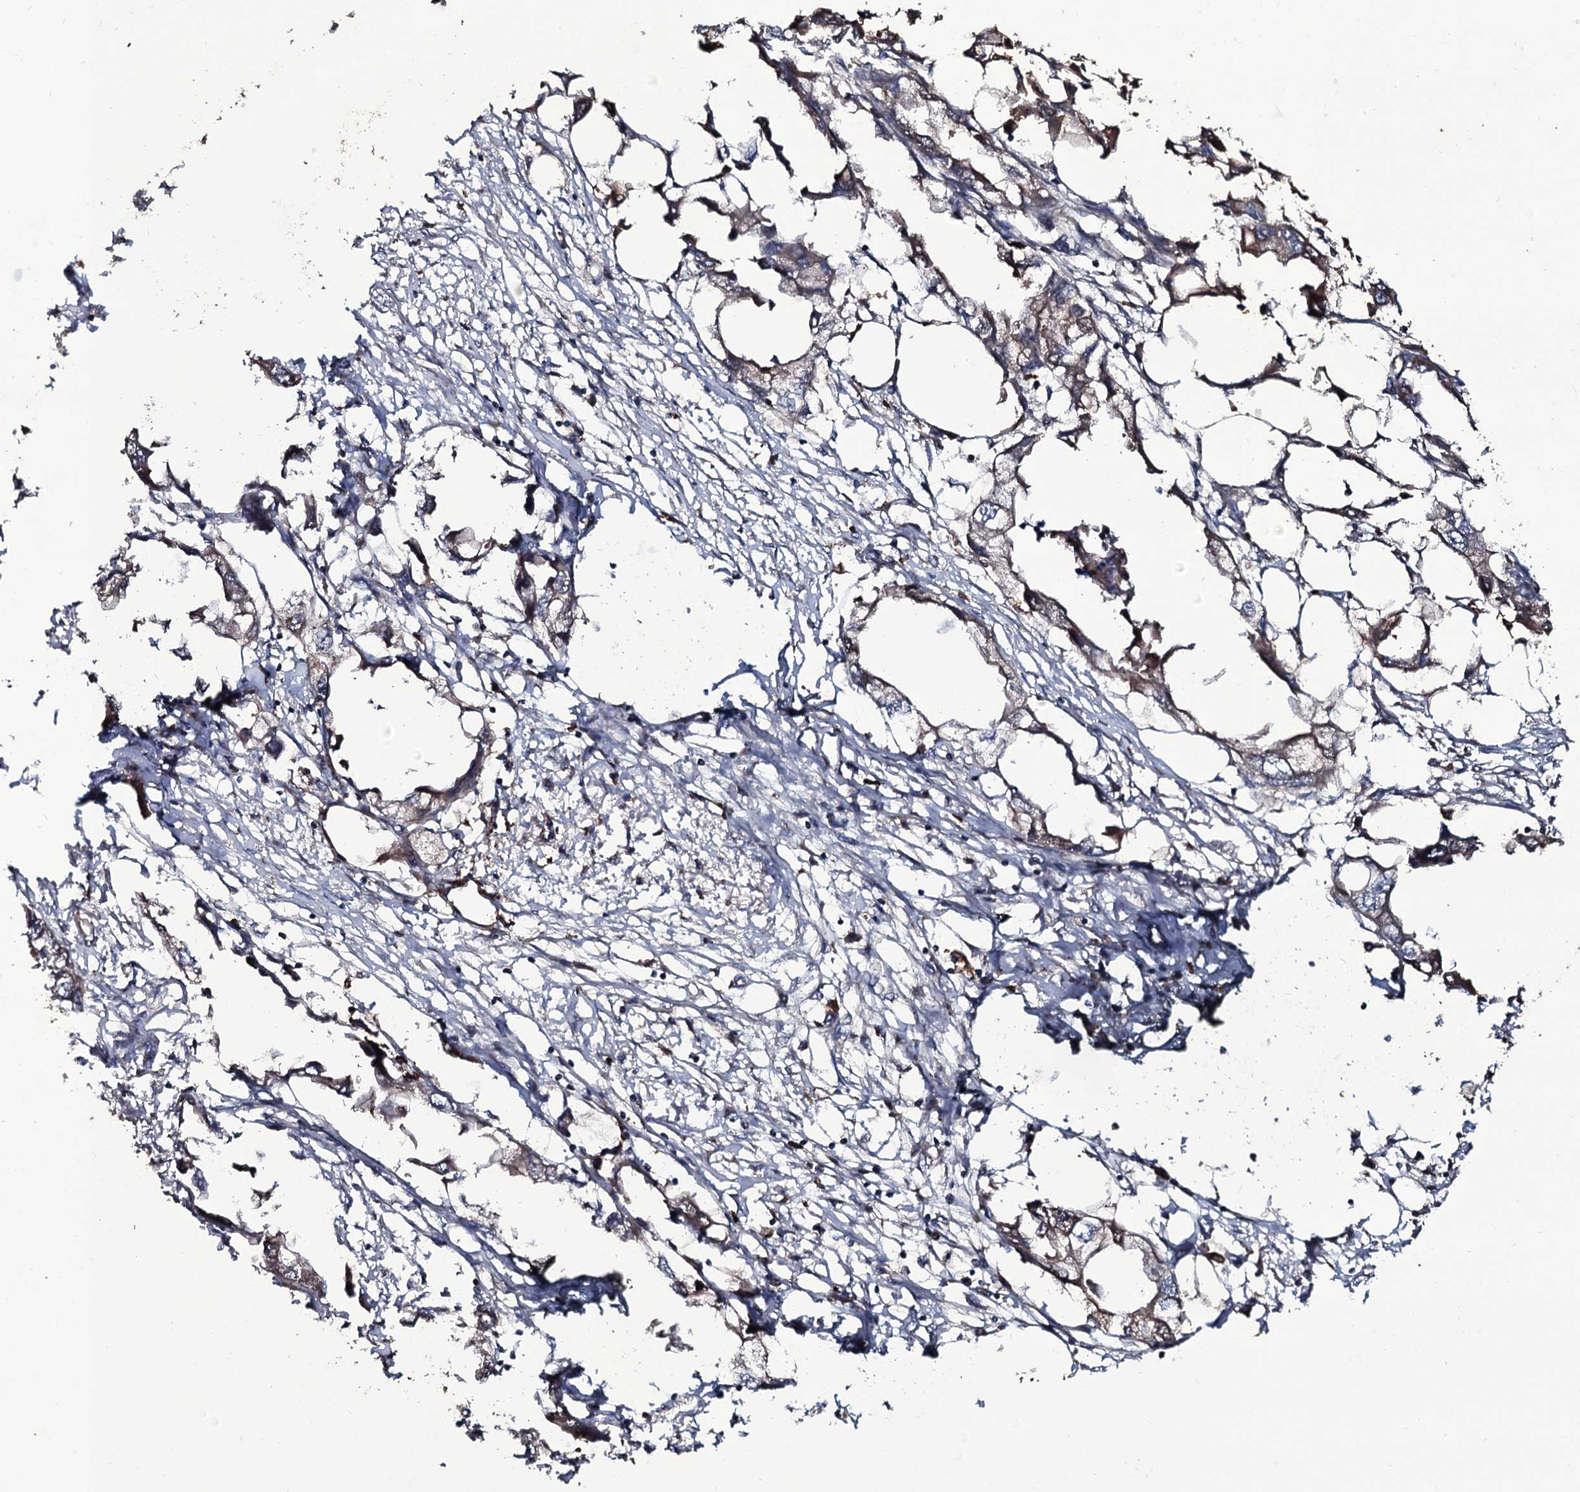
{"staining": {"intensity": "weak", "quantity": "25%-75%", "location": "cytoplasmic/membranous"}, "tissue": "endometrial cancer", "cell_type": "Tumor cells", "image_type": "cancer", "snomed": [{"axis": "morphology", "description": "Adenocarcinoma, NOS"}, {"axis": "morphology", "description": "Adenocarcinoma, metastatic, NOS"}, {"axis": "topography", "description": "Adipose tissue"}, {"axis": "topography", "description": "Endometrium"}], "caption": "Tumor cells exhibit weak cytoplasmic/membranous staining in approximately 25%-75% of cells in endometrial cancer (adenocarcinoma). (Brightfield microscopy of DAB IHC at high magnification).", "gene": "ZSWIM8", "patient": {"sex": "female", "age": 67}}